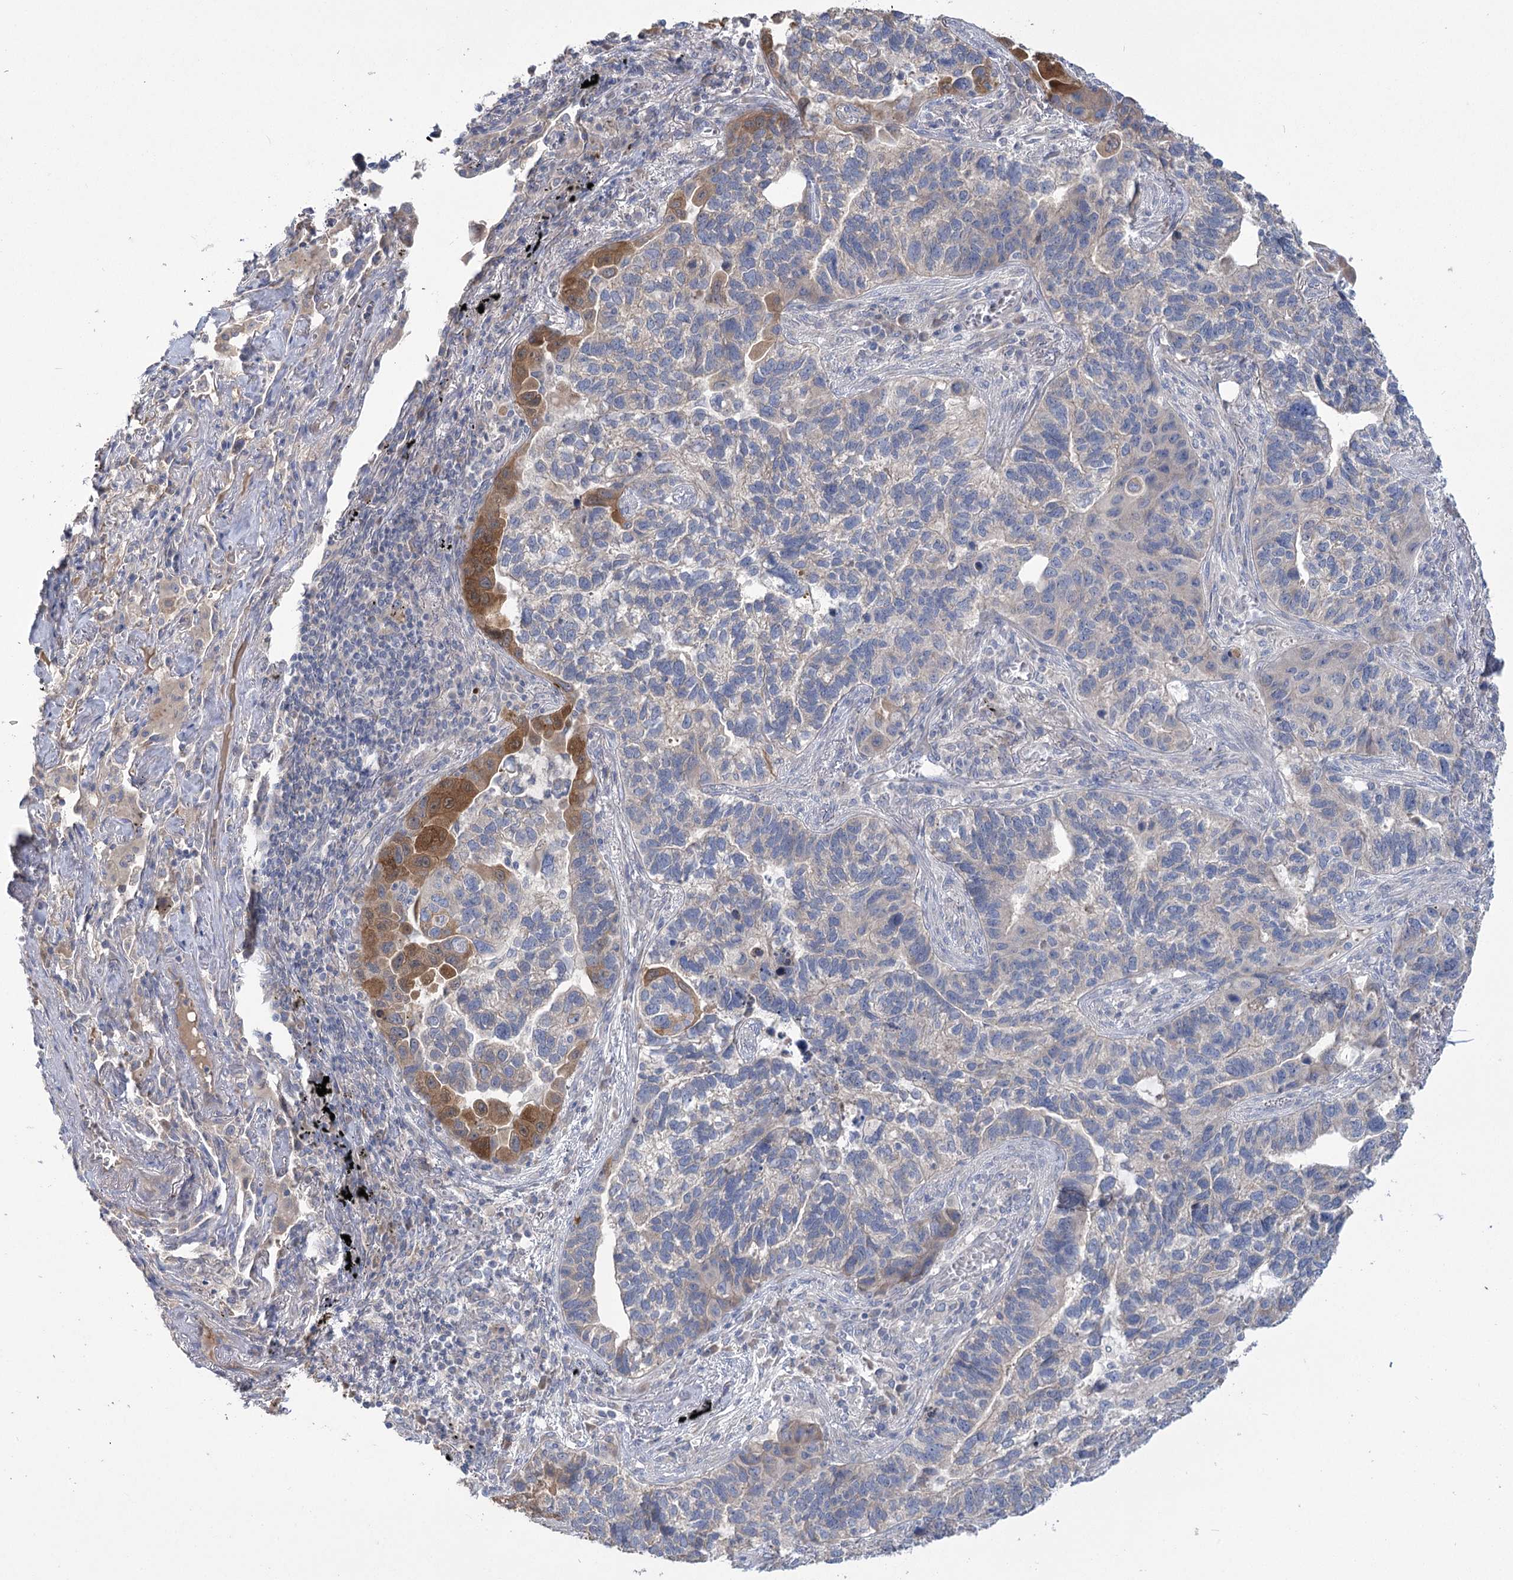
{"staining": {"intensity": "moderate", "quantity": "<25%", "location": "cytoplasmic/membranous"}, "tissue": "lung cancer", "cell_type": "Tumor cells", "image_type": "cancer", "snomed": [{"axis": "morphology", "description": "Adenocarcinoma, NOS"}, {"axis": "topography", "description": "Lung"}], "caption": "The photomicrograph demonstrates immunohistochemical staining of adenocarcinoma (lung). There is moderate cytoplasmic/membranous expression is present in about <25% of tumor cells.", "gene": "PBLD", "patient": {"sex": "male", "age": 67}}